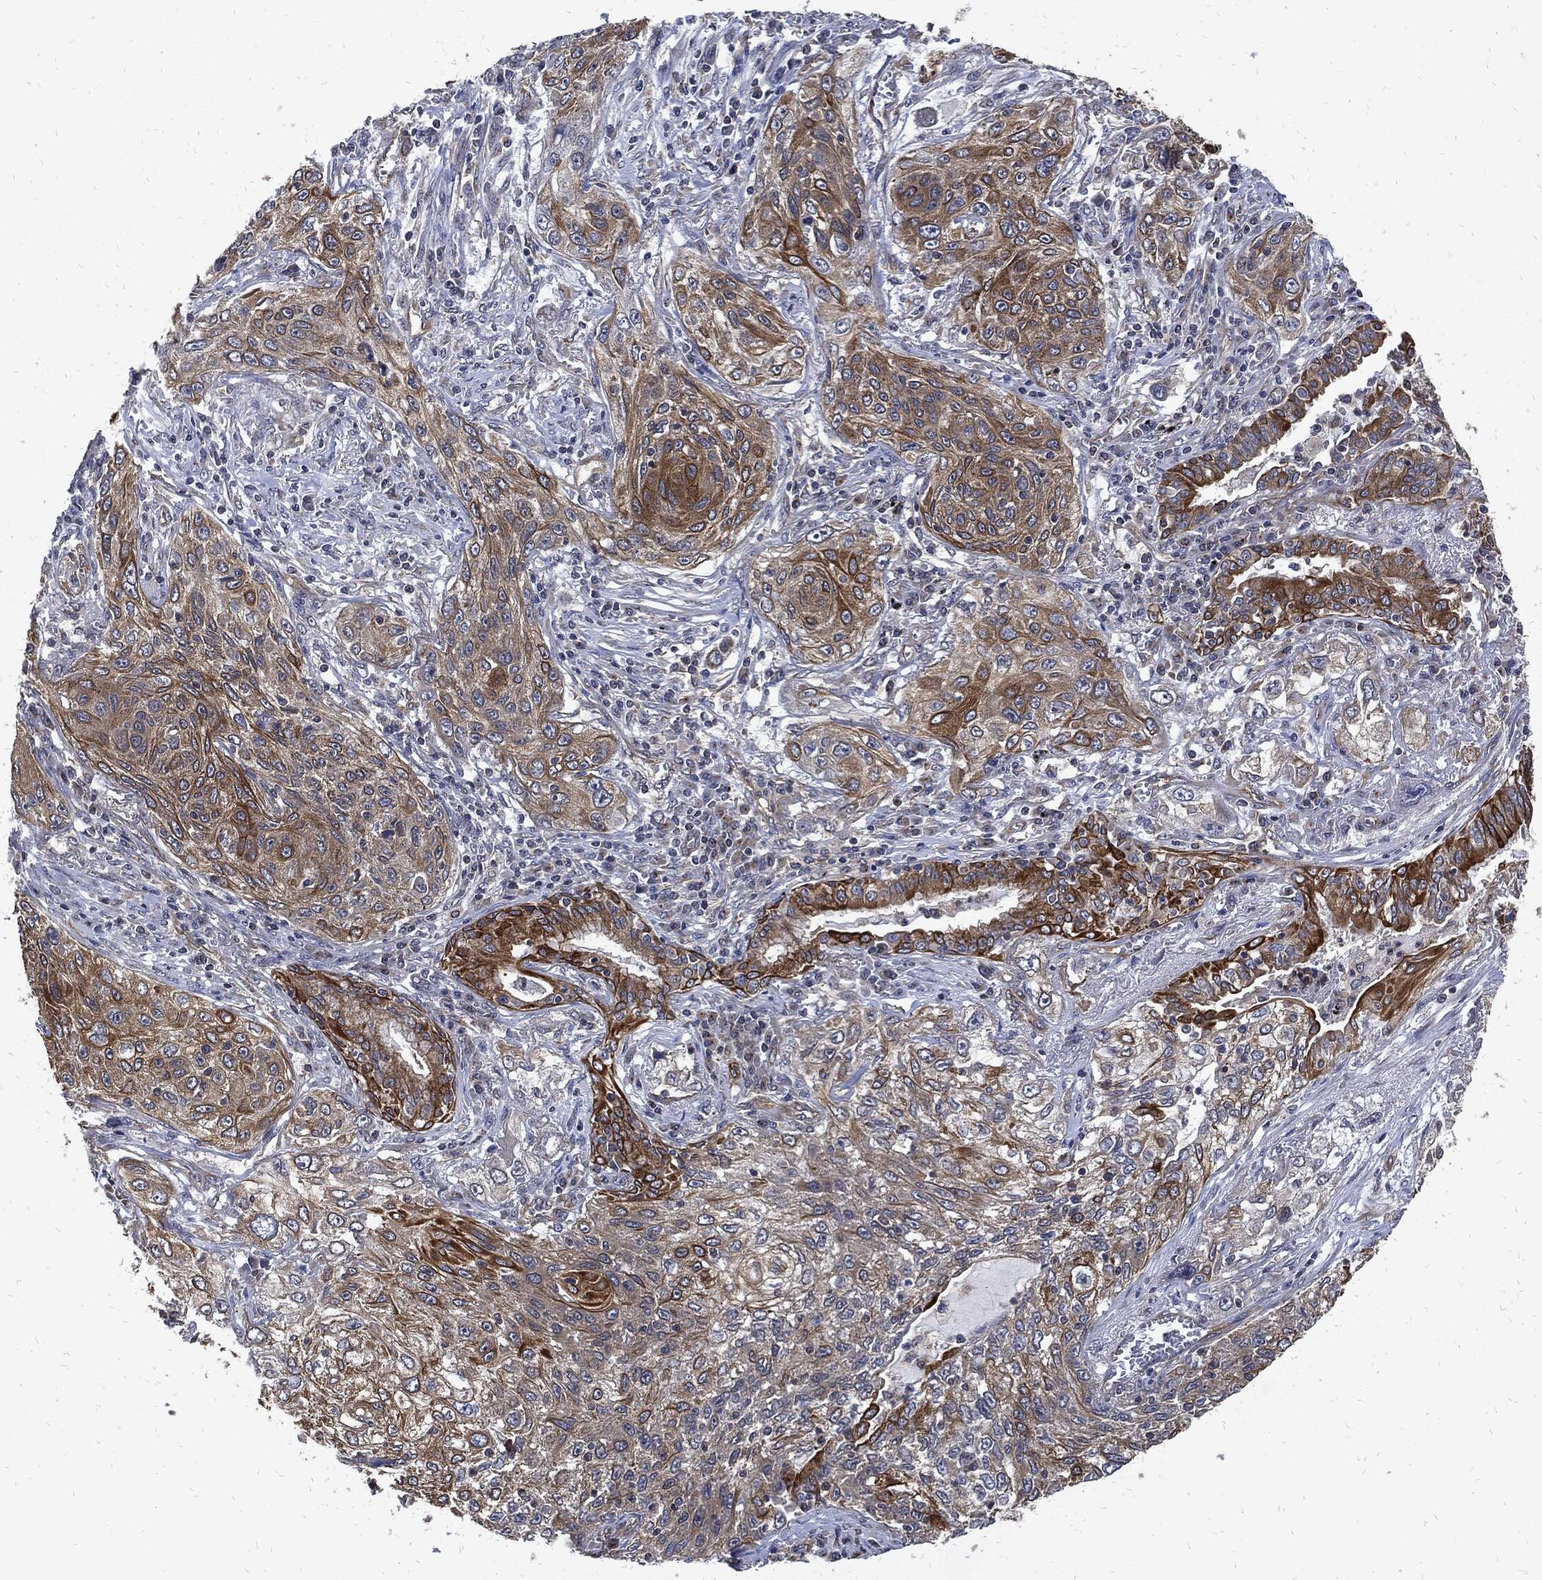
{"staining": {"intensity": "strong", "quantity": "<25%", "location": "cytoplasmic/membranous"}, "tissue": "lung cancer", "cell_type": "Tumor cells", "image_type": "cancer", "snomed": [{"axis": "morphology", "description": "Squamous cell carcinoma, NOS"}, {"axis": "topography", "description": "Lung"}], "caption": "Immunohistochemical staining of squamous cell carcinoma (lung) demonstrates medium levels of strong cytoplasmic/membranous protein expression in about <25% of tumor cells.", "gene": "DCTN1", "patient": {"sex": "female", "age": 69}}